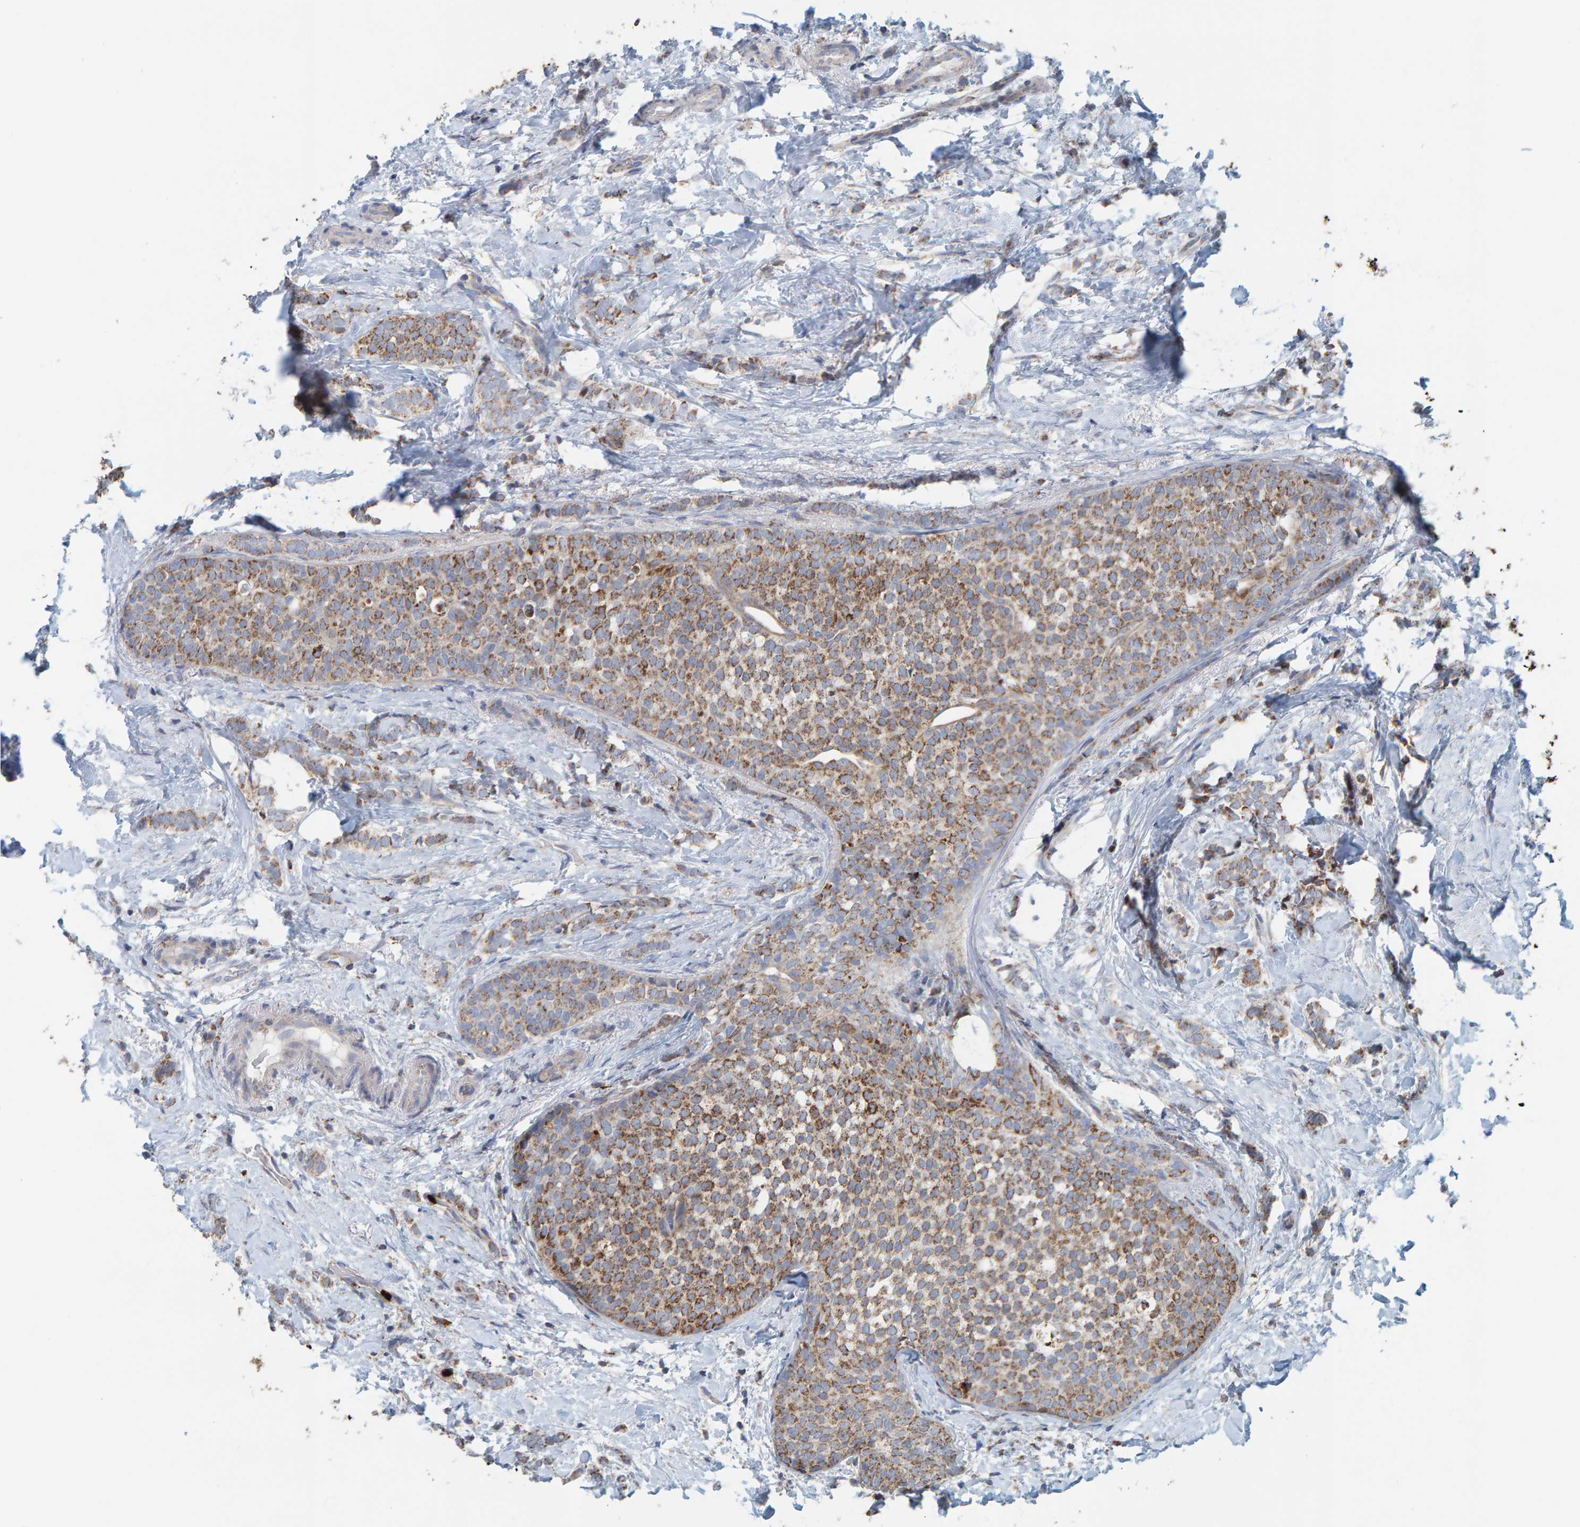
{"staining": {"intensity": "moderate", "quantity": ">75%", "location": "cytoplasmic/membranous"}, "tissue": "breast cancer", "cell_type": "Tumor cells", "image_type": "cancer", "snomed": [{"axis": "morphology", "description": "Lobular carcinoma, in situ"}, {"axis": "morphology", "description": "Lobular carcinoma"}, {"axis": "topography", "description": "Breast"}], "caption": "Protein staining displays moderate cytoplasmic/membranous expression in about >75% of tumor cells in breast lobular carcinoma.", "gene": "B9D1", "patient": {"sex": "female", "age": 41}}